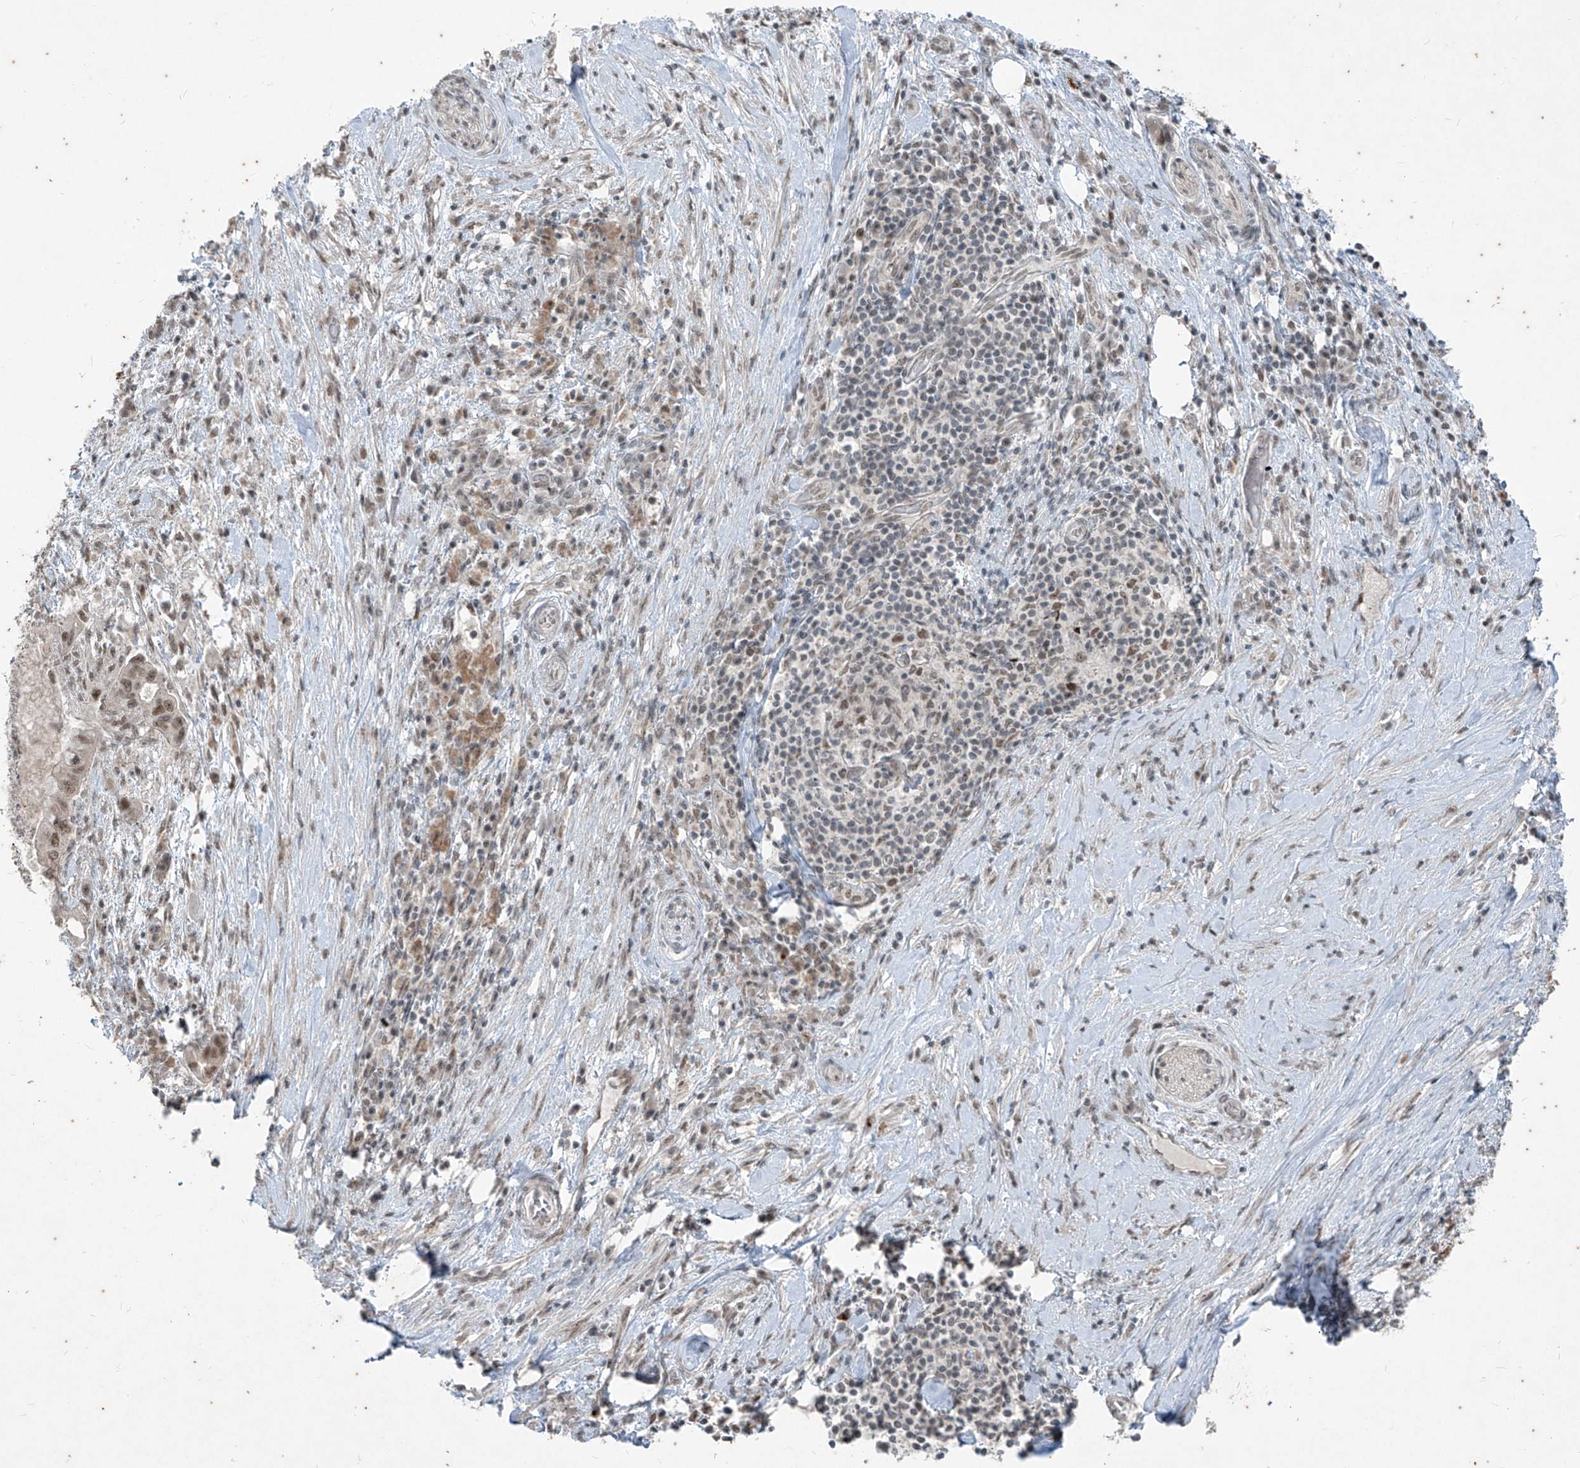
{"staining": {"intensity": "weak", "quantity": ">75%", "location": "nuclear"}, "tissue": "pancreatic cancer", "cell_type": "Tumor cells", "image_type": "cancer", "snomed": [{"axis": "morphology", "description": "Adenocarcinoma, NOS"}, {"axis": "topography", "description": "Pancreas"}], "caption": "This is a histology image of IHC staining of pancreatic adenocarcinoma, which shows weak positivity in the nuclear of tumor cells.", "gene": "ZNF354B", "patient": {"sex": "female", "age": 73}}